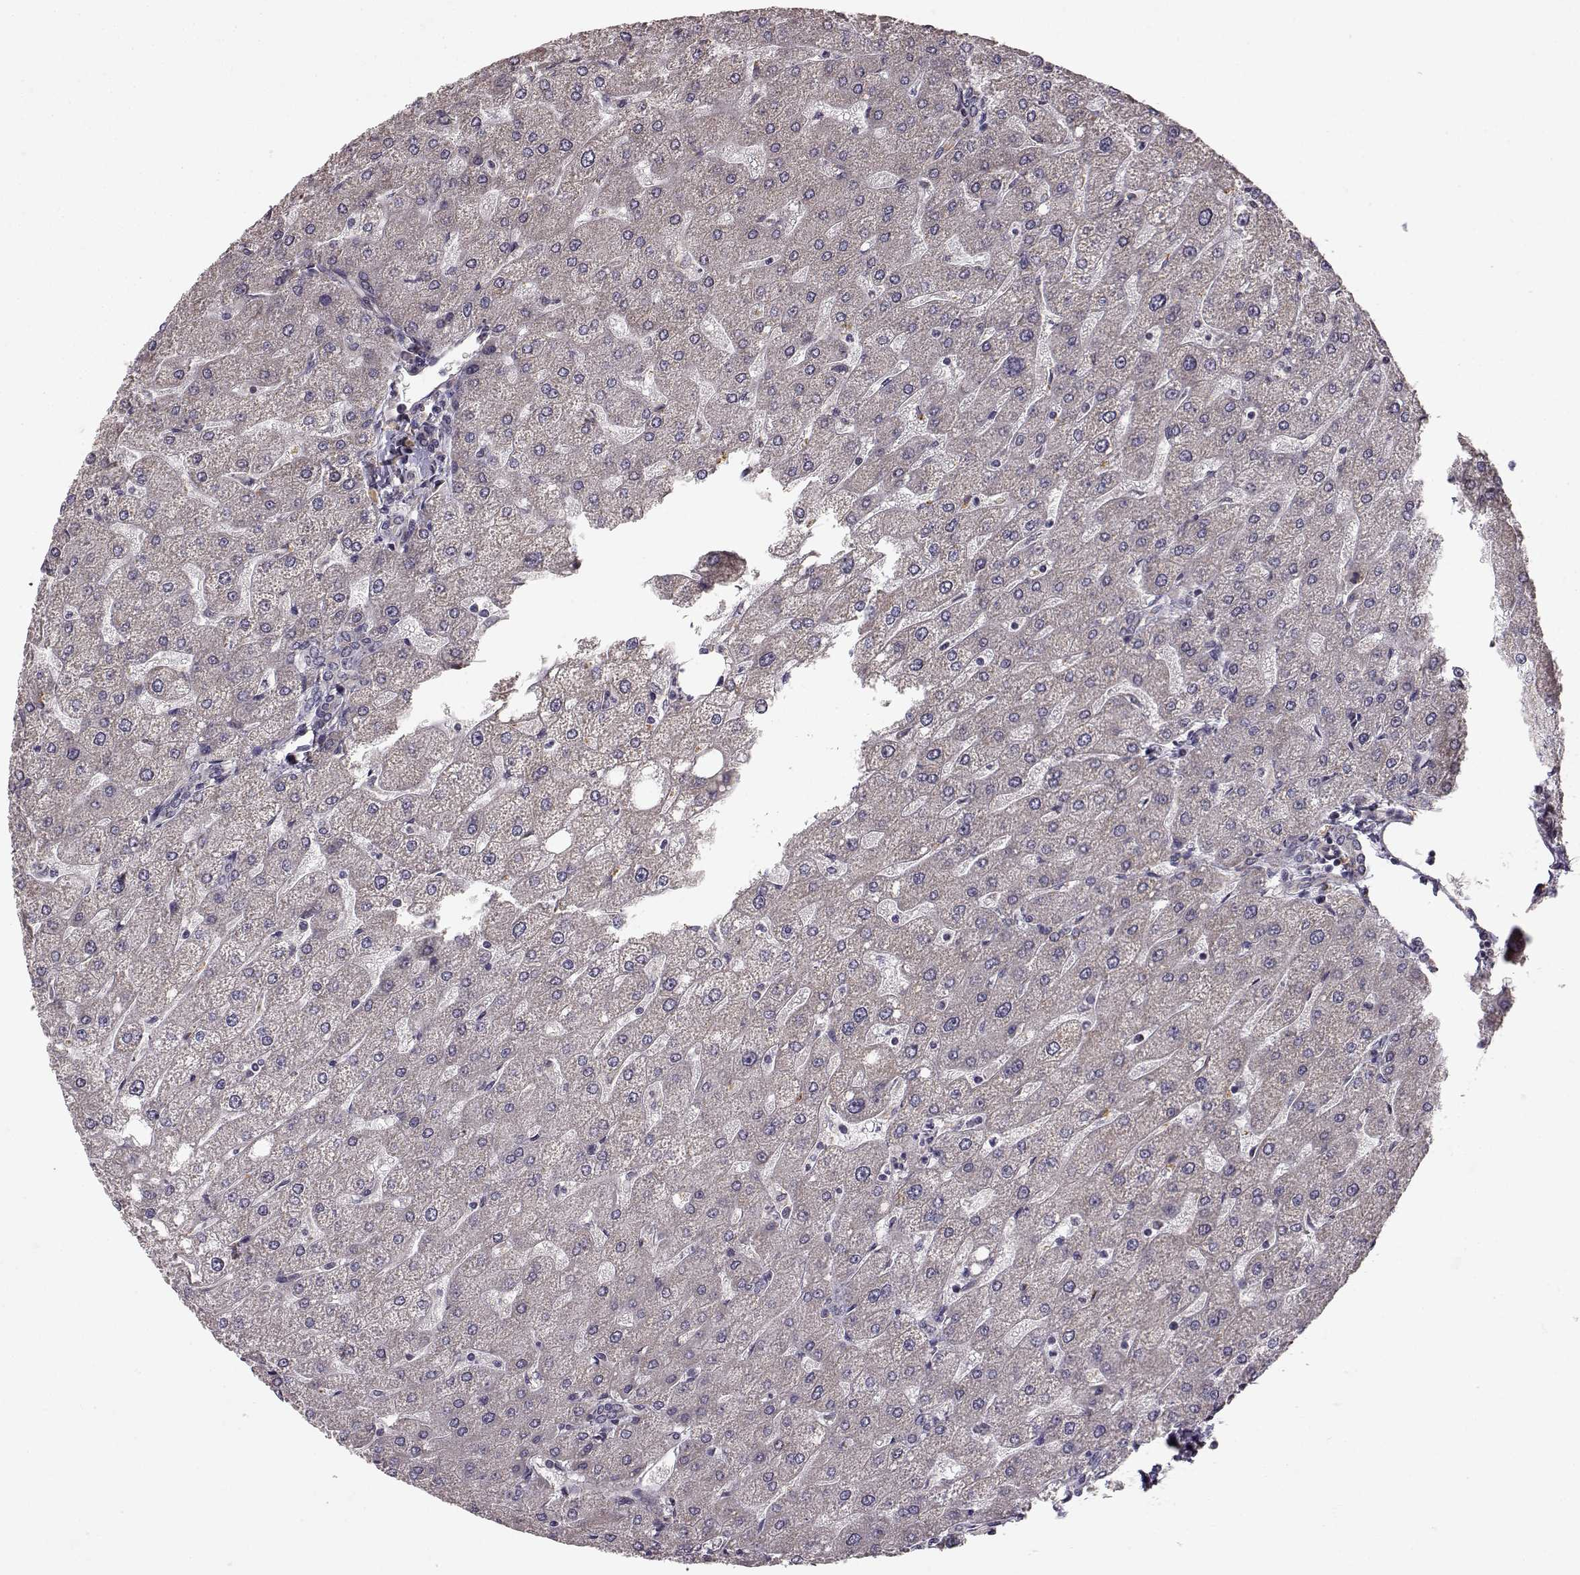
{"staining": {"intensity": "negative", "quantity": "none", "location": "none"}, "tissue": "liver", "cell_type": "Cholangiocytes", "image_type": "normal", "snomed": [{"axis": "morphology", "description": "Normal tissue, NOS"}, {"axis": "topography", "description": "Liver"}], "caption": "Immunohistochemistry (IHC) photomicrograph of normal human liver stained for a protein (brown), which reveals no positivity in cholangiocytes. (Stains: DAB (3,3'-diaminobenzidine) immunohistochemistry (IHC) with hematoxylin counter stain, Microscopy: brightfield microscopy at high magnification).", "gene": "BACH2", "patient": {"sex": "male", "age": 67}}